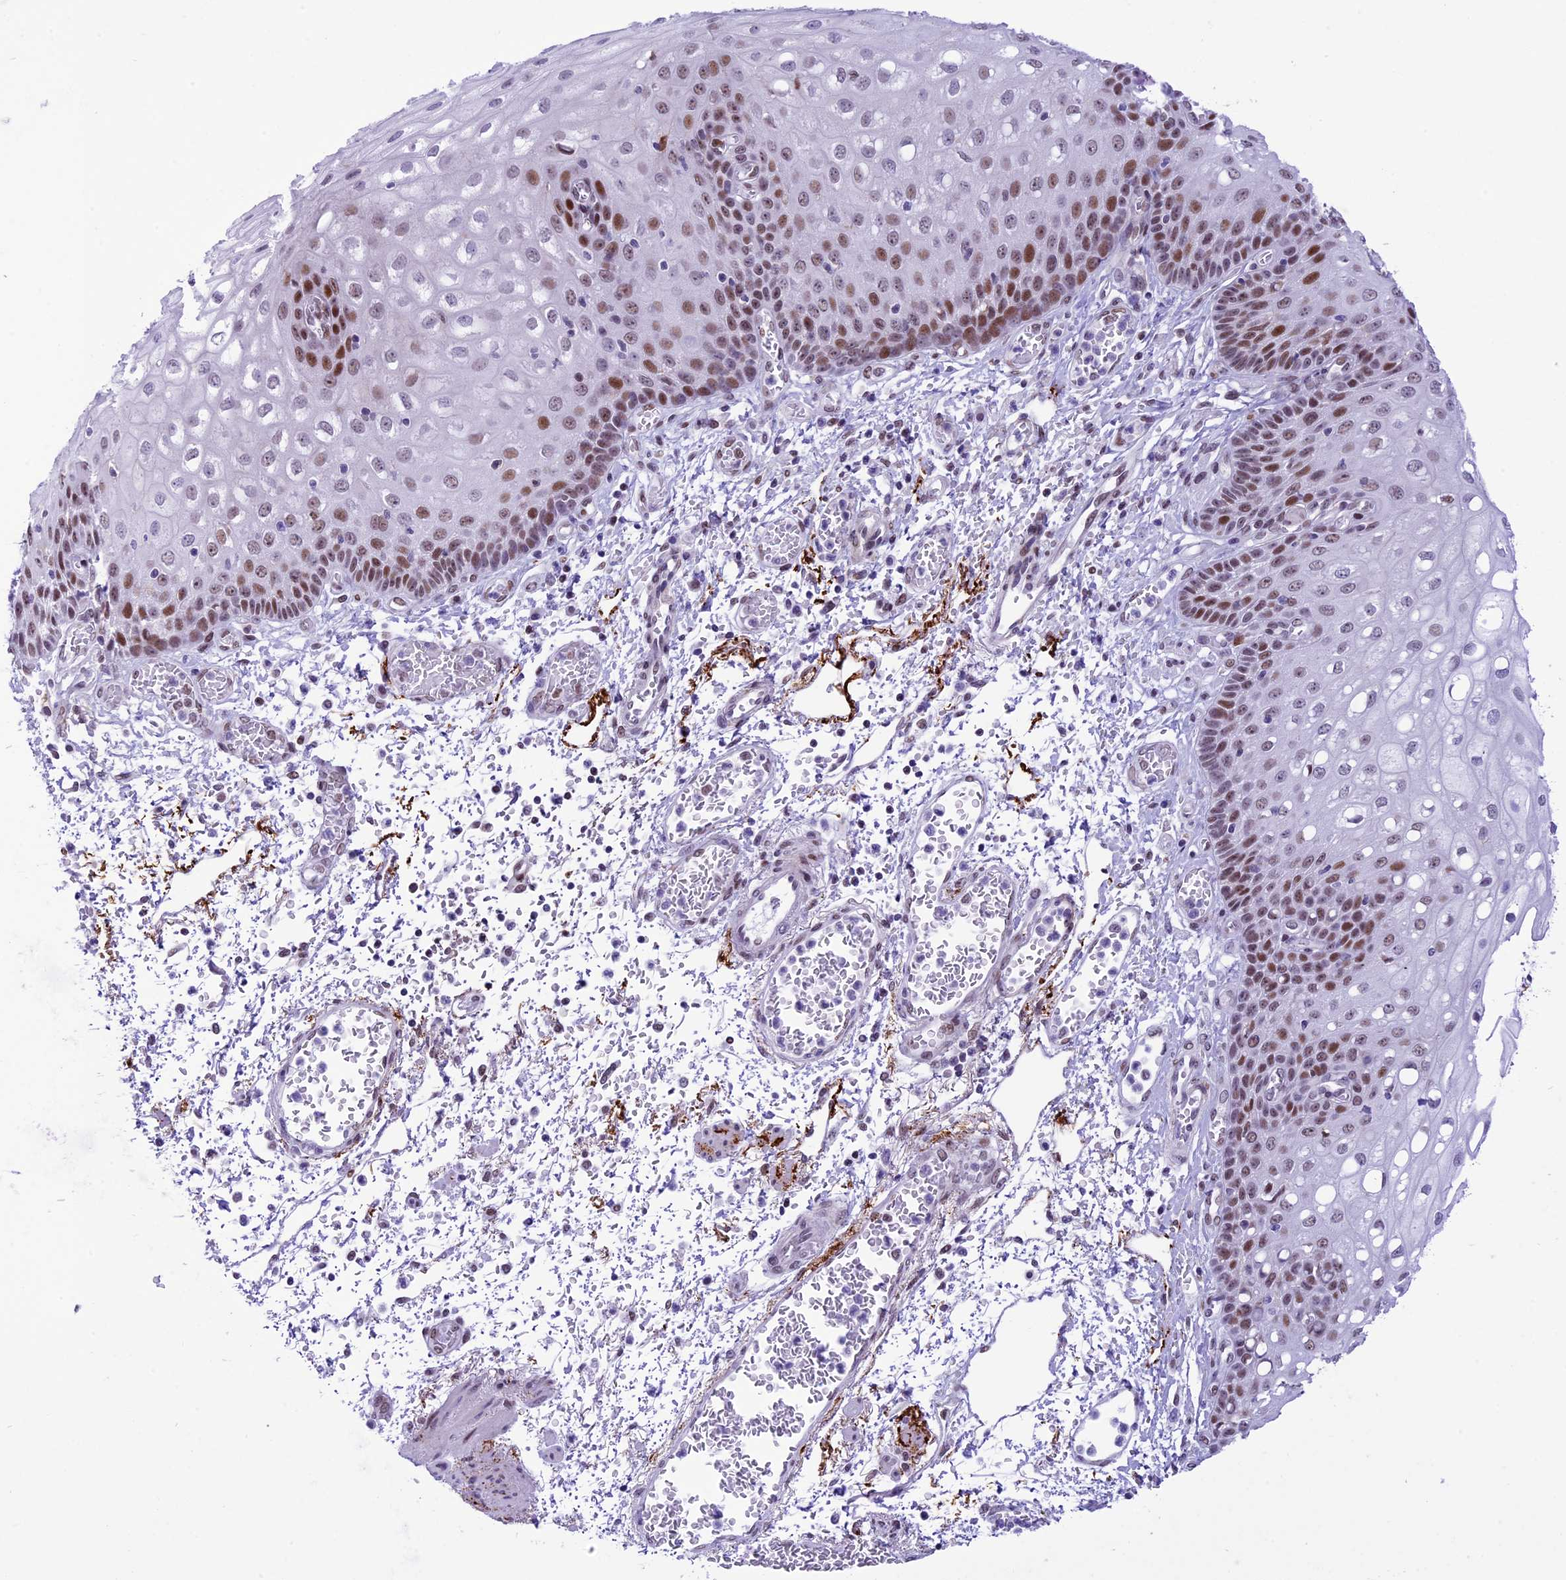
{"staining": {"intensity": "strong", "quantity": "25%-75%", "location": "nuclear"}, "tissue": "esophagus", "cell_type": "Squamous epithelial cells", "image_type": "normal", "snomed": [{"axis": "morphology", "description": "Normal tissue, NOS"}, {"axis": "topography", "description": "Esophagus"}], "caption": "Immunohistochemistry photomicrograph of benign esophagus: human esophagus stained using IHC displays high levels of strong protein expression localized specifically in the nuclear of squamous epithelial cells, appearing as a nuclear brown color.", "gene": "RPS6KB1", "patient": {"sex": "male", "age": 81}}